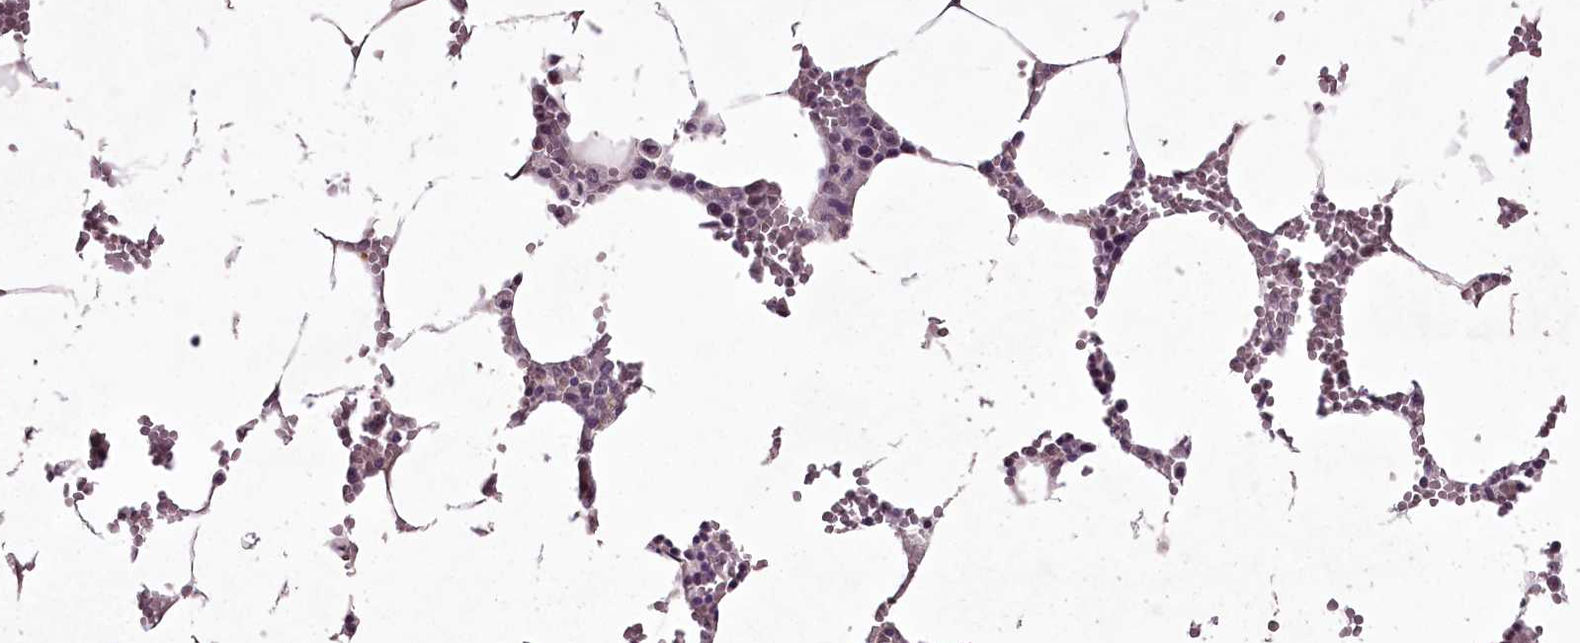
{"staining": {"intensity": "negative", "quantity": "none", "location": "none"}, "tissue": "bone marrow", "cell_type": "Hematopoietic cells", "image_type": "normal", "snomed": [{"axis": "morphology", "description": "Normal tissue, NOS"}, {"axis": "topography", "description": "Bone marrow"}], "caption": "An image of bone marrow stained for a protein demonstrates no brown staining in hematopoietic cells.", "gene": "C1orf56", "patient": {"sex": "male", "age": 70}}